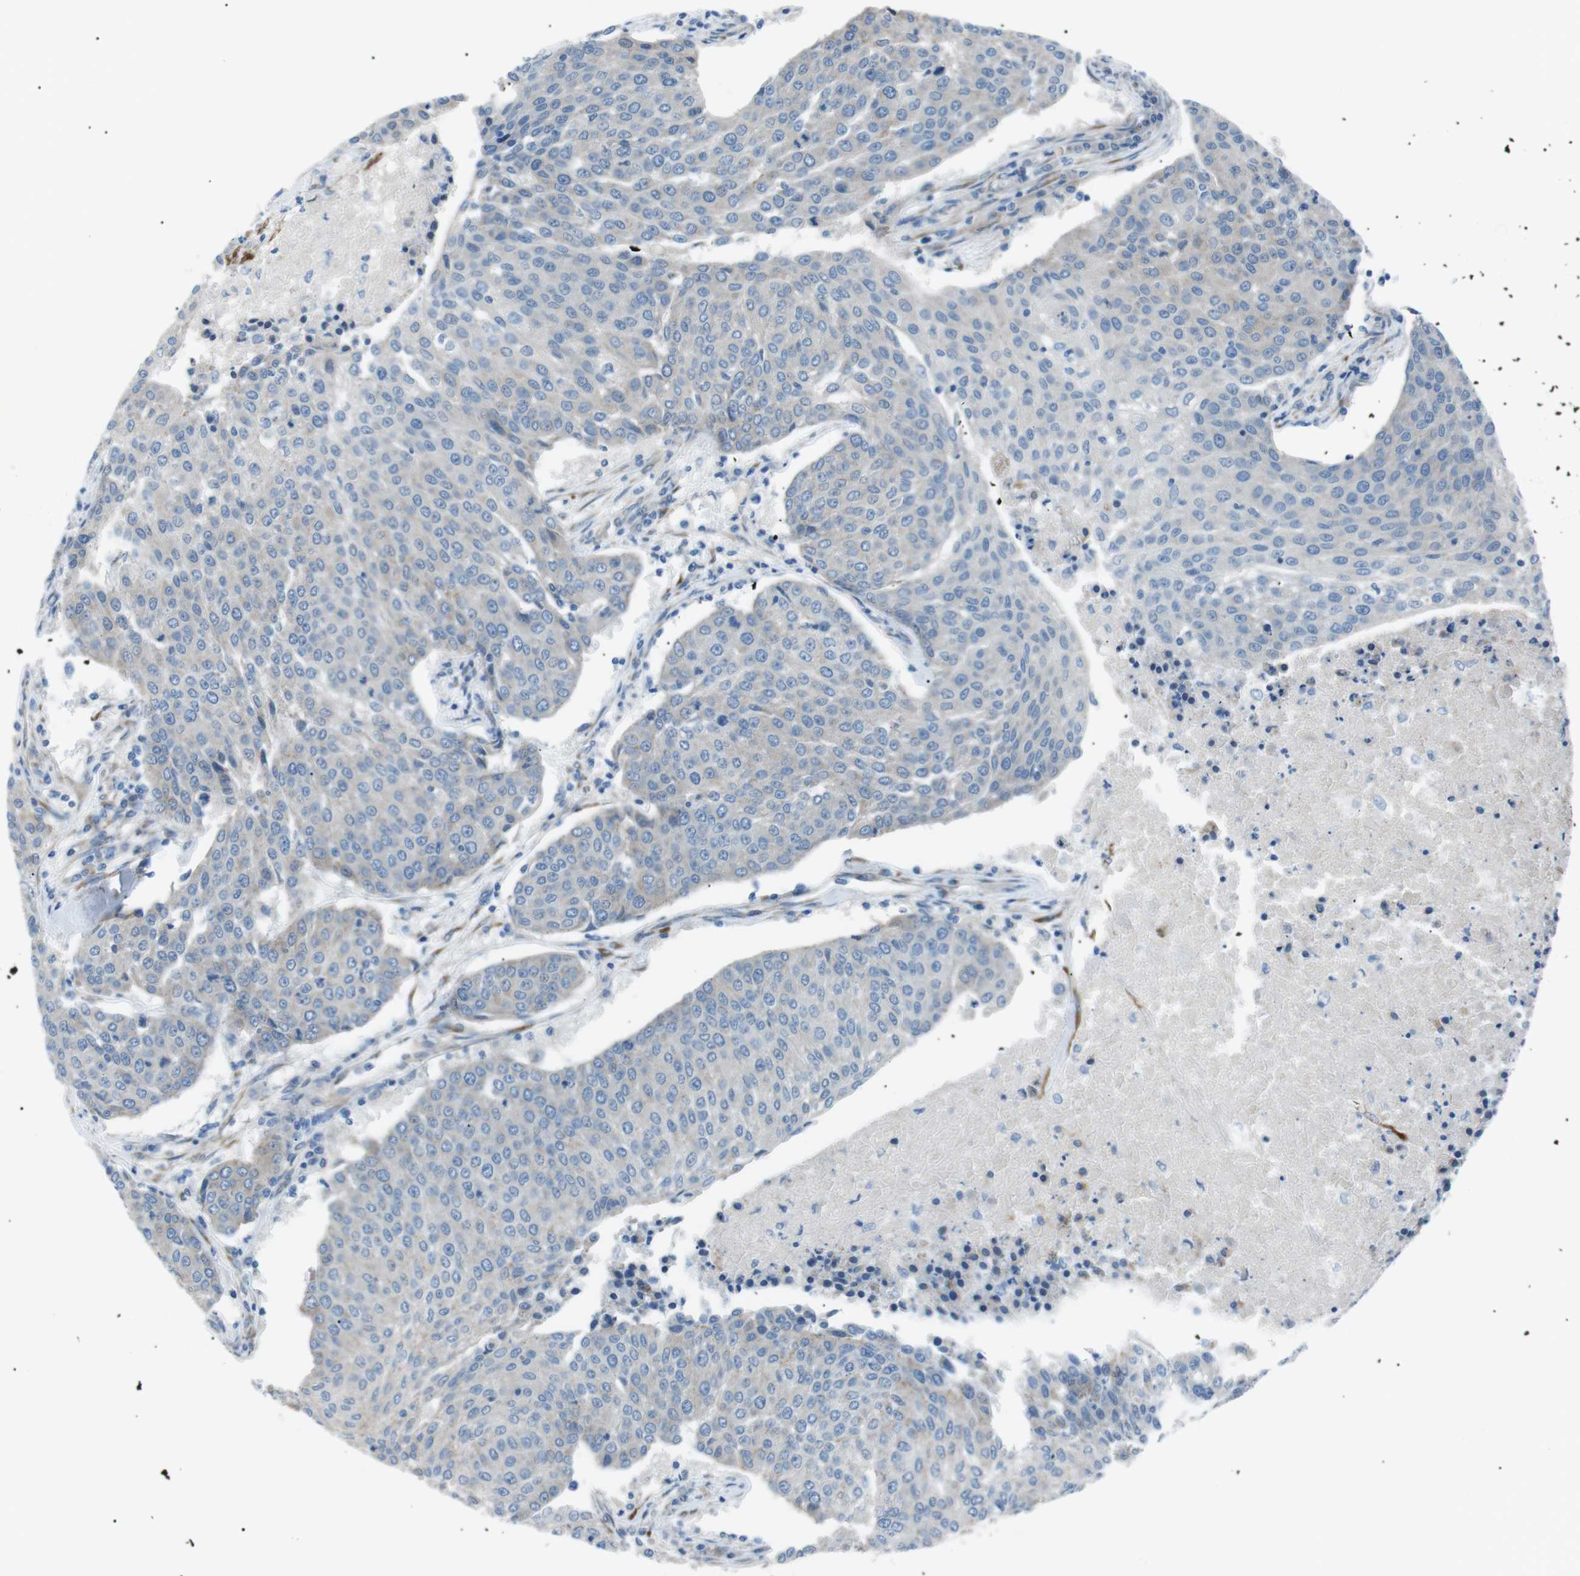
{"staining": {"intensity": "negative", "quantity": "none", "location": "none"}, "tissue": "urothelial cancer", "cell_type": "Tumor cells", "image_type": "cancer", "snomed": [{"axis": "morphology", "description": "Urothelial carcinoma, High grade"}, {"axis": "topography", "description": "Urinary bladder"}], "caption": "The micrograph displays no staining of tumor cells in high-grade urothelial carcinoma.", "gene": "MTARC2", "patient": {"sex": "female", "age": 85}}